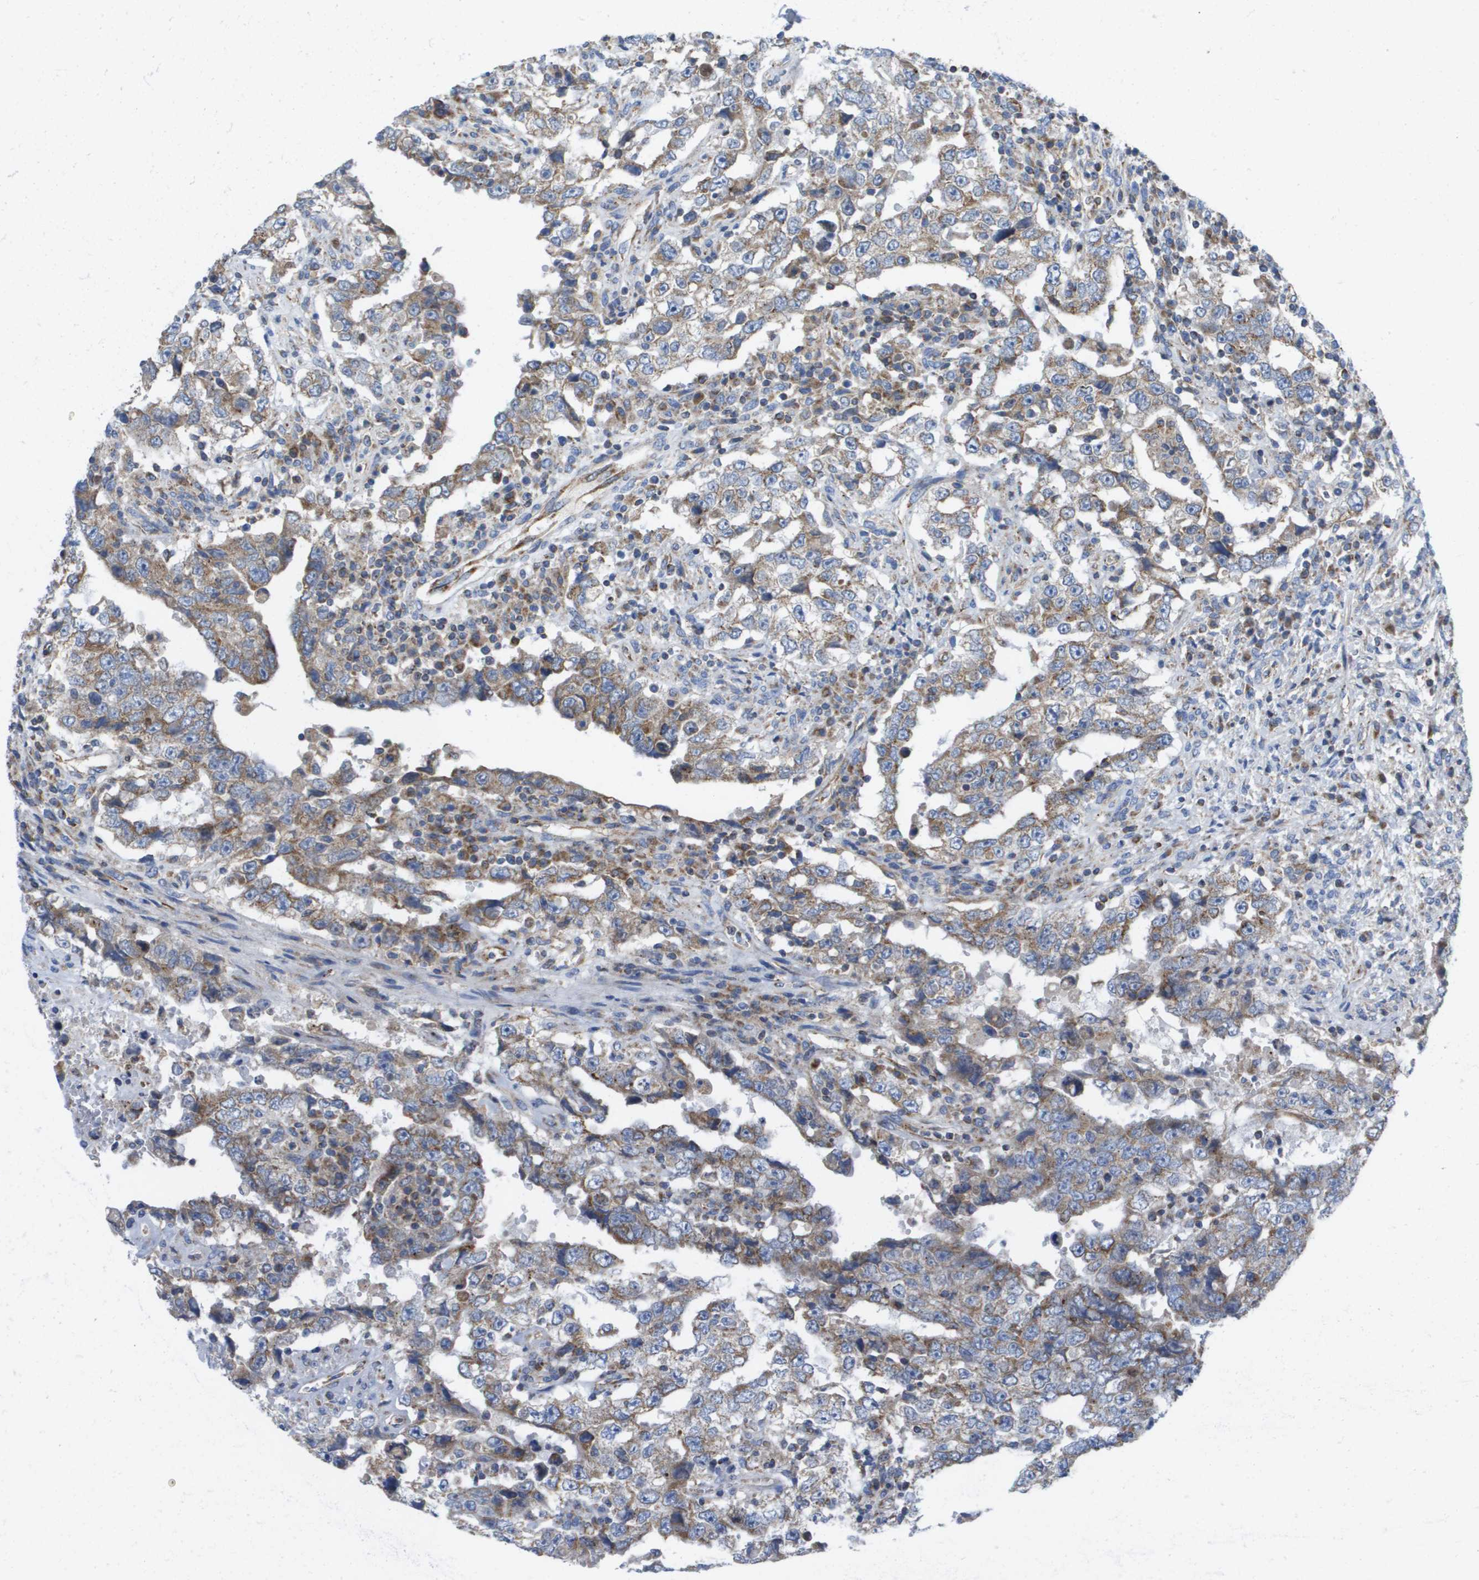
{"staining": {"intensity": "moderate", "quantity": "<25%", "location": "cytoplasmic/membranous"}, "tissue": "testis cancer", "cell_type": "Tumor cells", "image_type": "cancer", "snomed": [{"axis": "morphology", "description": "Carcinoma, Embryonal, NOS"}, {"axis": "topography", "description": "Testis"}], "caption": "Immunohistochemical staining of testis cancer exhibits moderate cytoplasmic/membranous protein expression in approximately <25% of tumor cells.", "gene": "FIS1", "patient": {"sex": "male", "age": 26}}